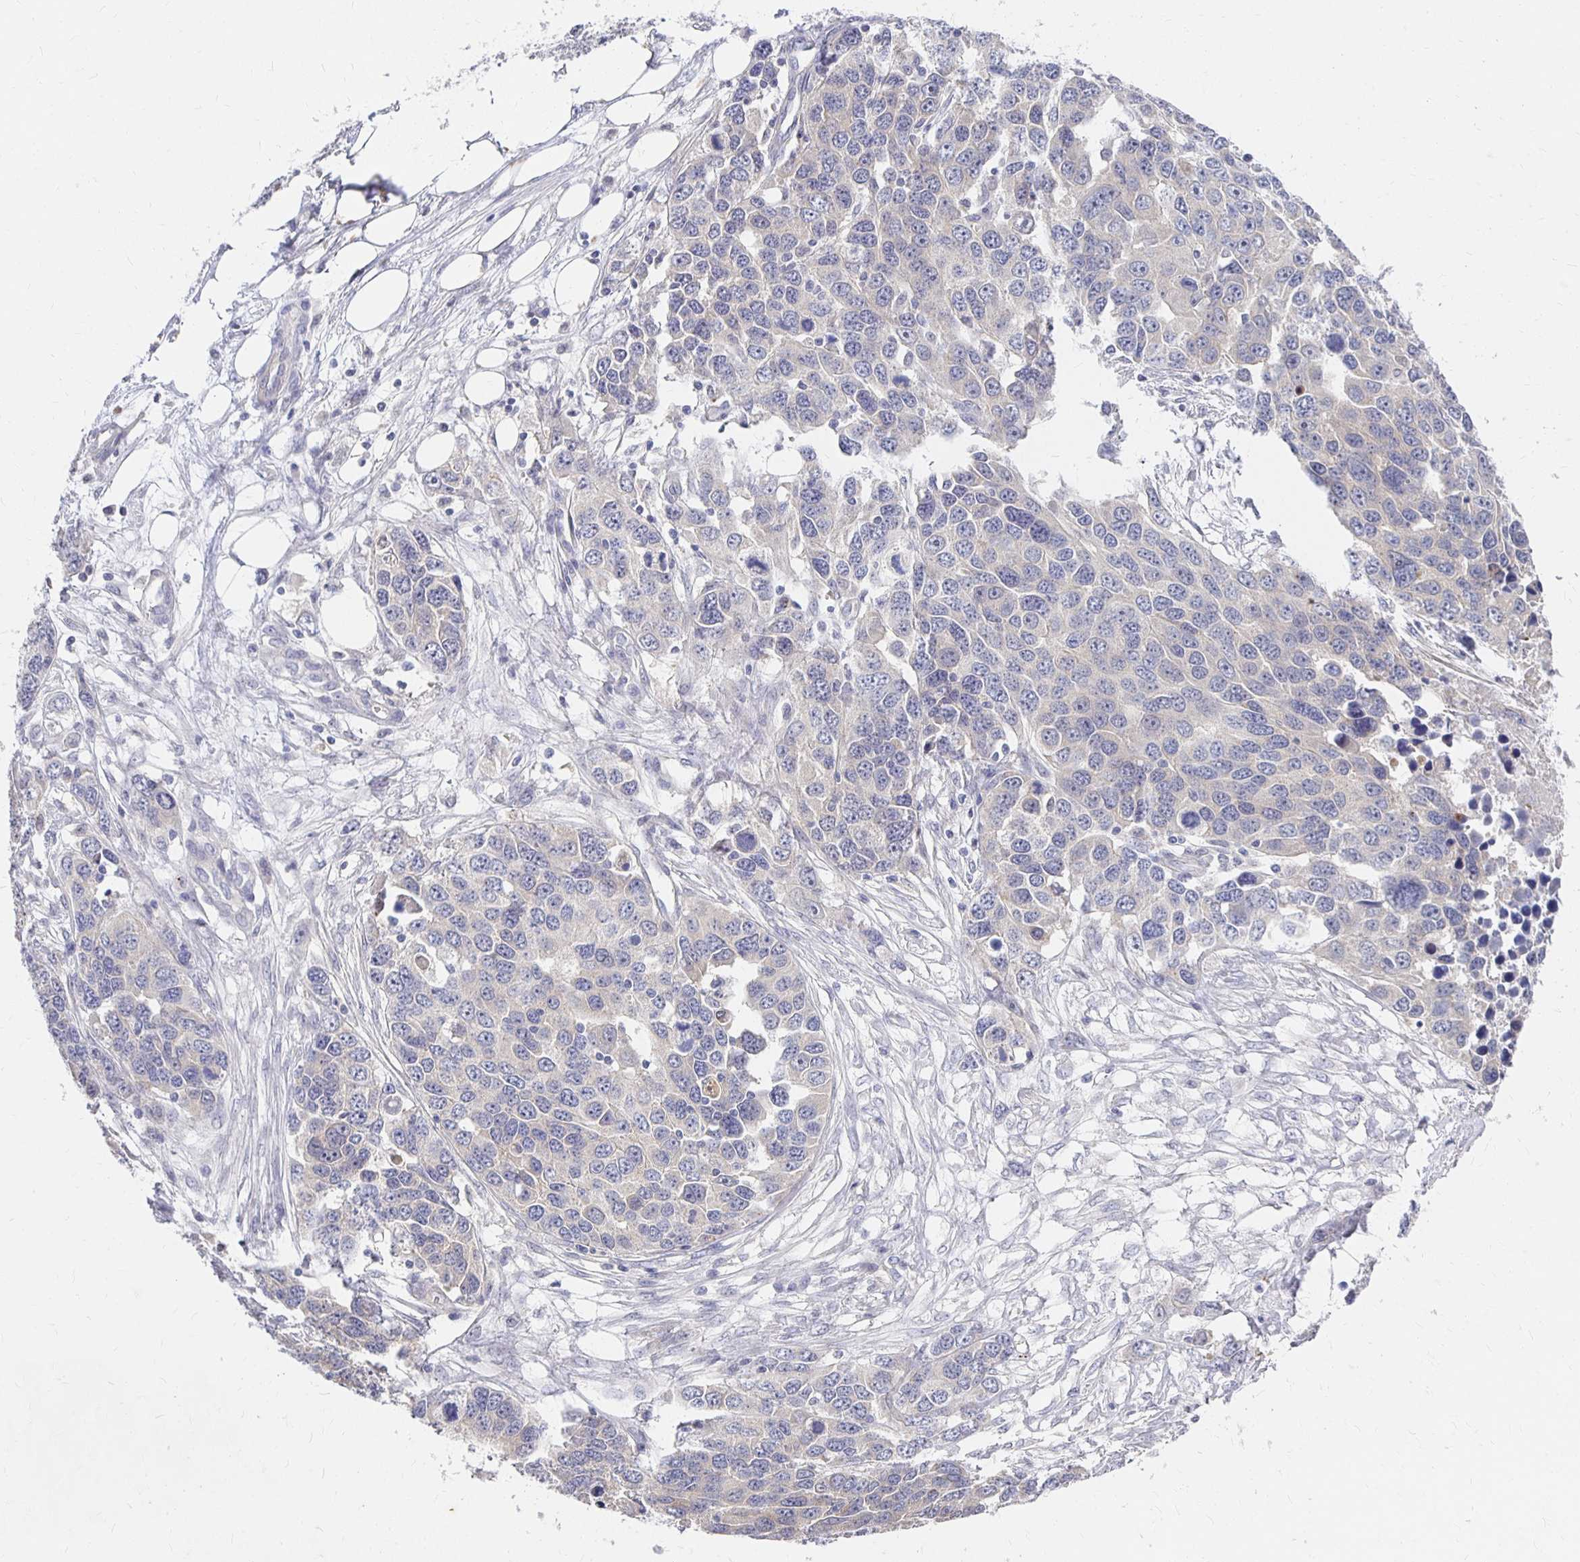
{"staining": {"intensity": "negative", "quantity": "none", "location": "none"}, "tissue": "ovarian cancer", "cell_type": "Tumor cells", "image_type": "cancer", "snomed": [{"axis": "morphology", "description": "Cystadenocarcinoma, serous, NOS"}, {"axis": "topography", "description": "Ovary"}], "caption": "DAB (3,3'-diaminobenzidine) immunohistochemical staining of ovarian serous cystadenocarcinoma displays no significant expression in tumor cells. (IHC, brightfield microscopy, high magnification).", "gene": "FKRP", "patient": {"sex": "female", "age": 76}}